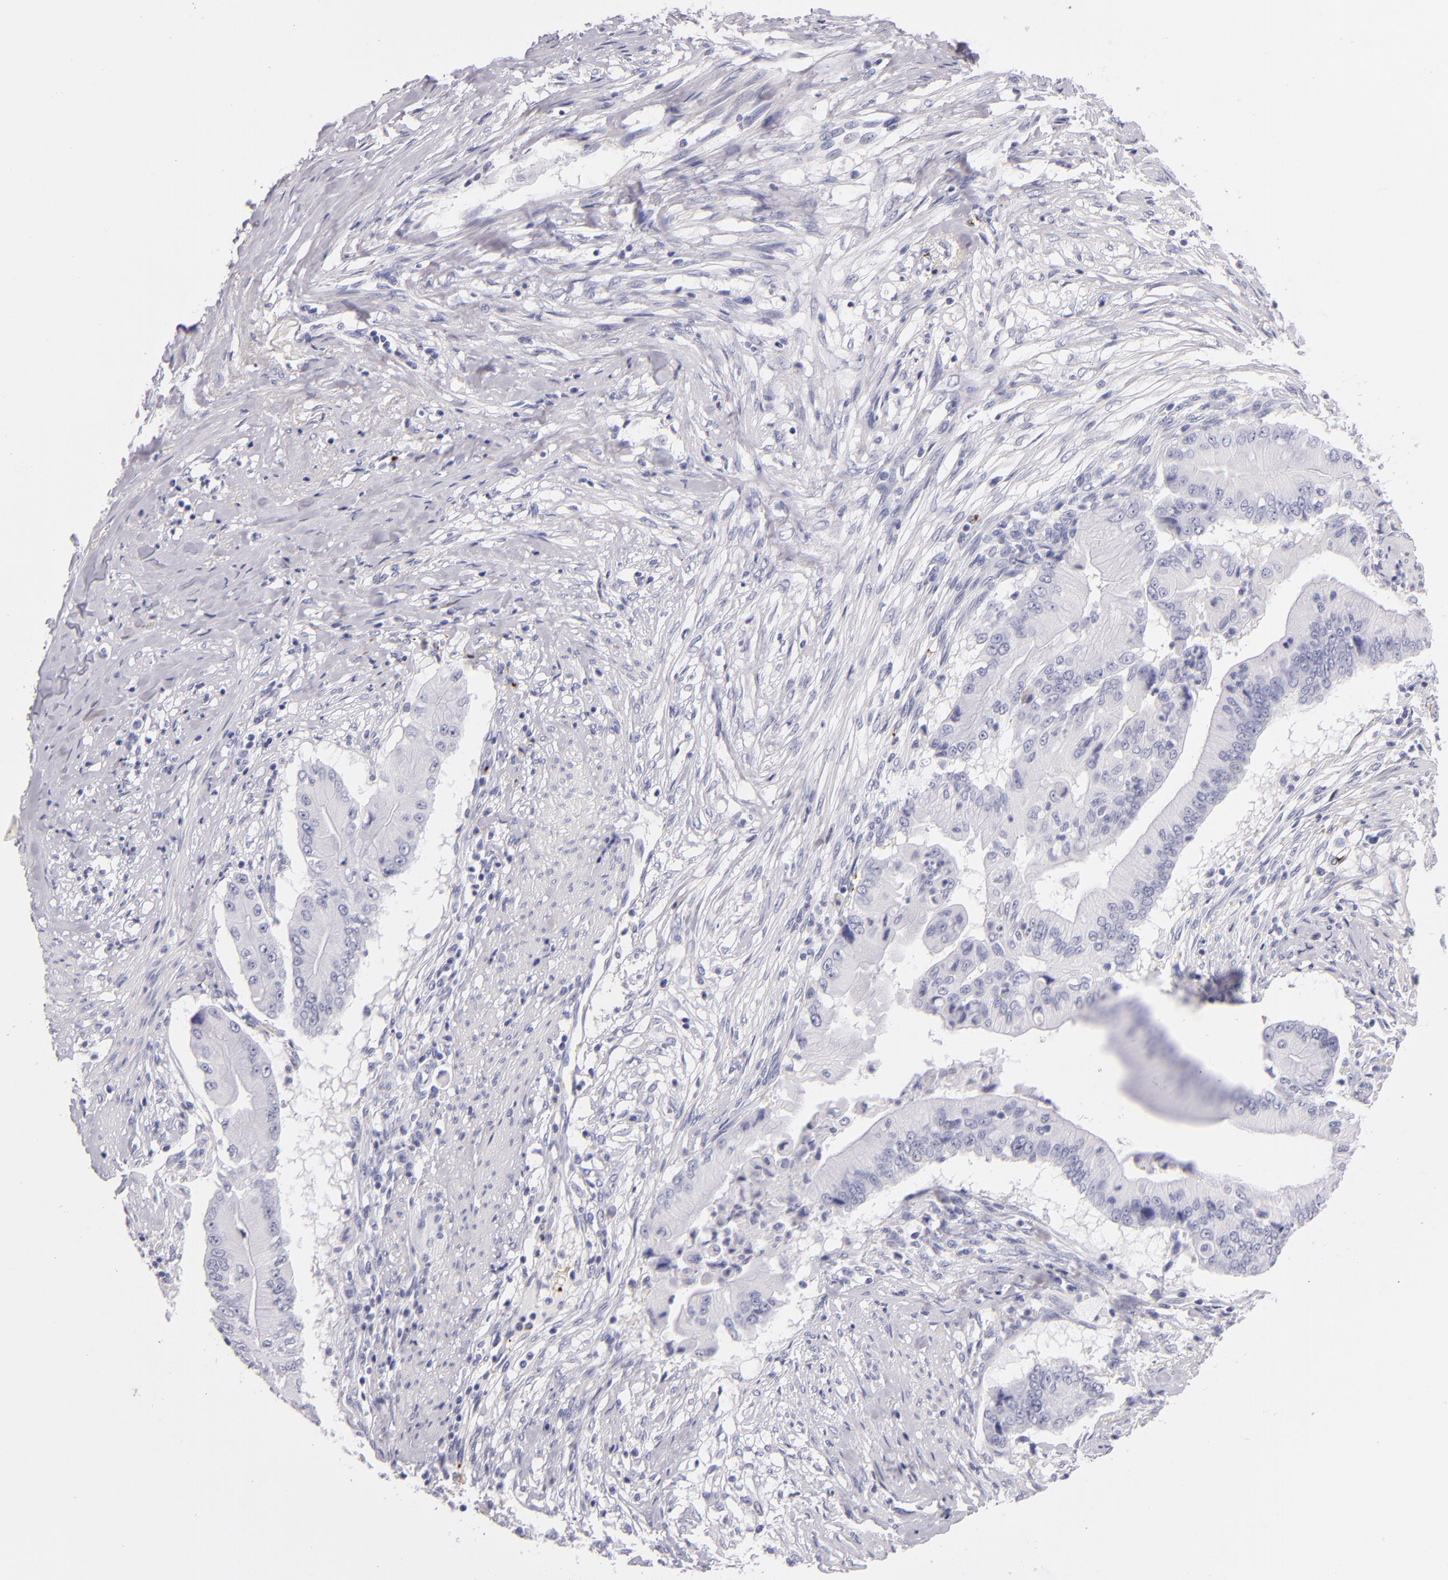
{"staining": {"intensity": "negative", "quantity": "none", "location": "none"}, "tissue": "pancreatic cancer", "cell_type": "Tumor cells", "image_type": "cancer", "snomed": [{"axis": "morphology", "description": "Adenocarcinoma, NOS"}, {"axis": "topography", "description": "Pancreas"}], "caption": "Photomicrograph shows no protein positivity in tumor cells of pancreatic cancer (adenocarcinoma) tissue.", "gene": "GP1BA", "patient": {"sex": "male", "age": 62}}